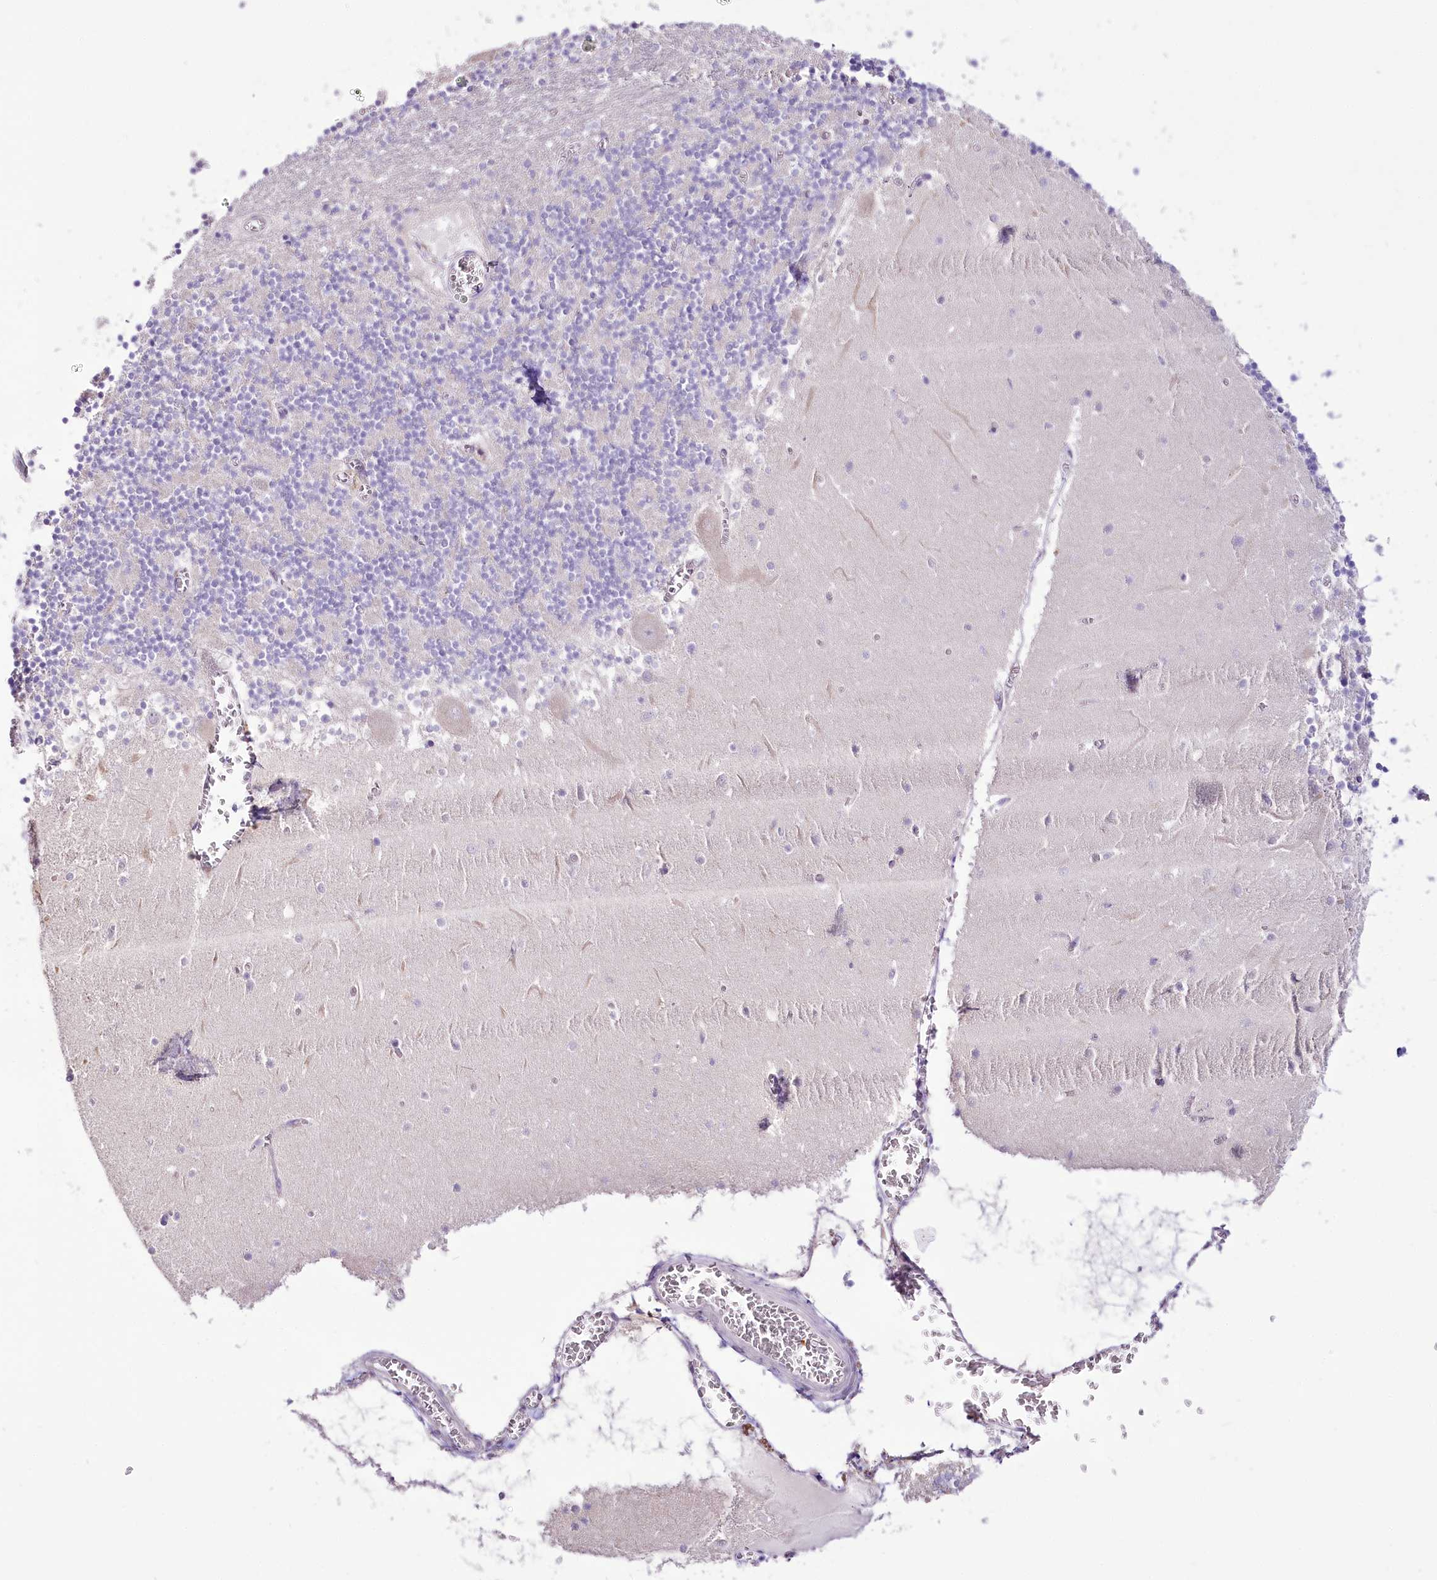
{"staining": {"intensity": "negative", "quantity": "none", "location": "none"}, "tissue": "cerebellum", "cell_type": "Cells in granular layer", "image_type": "normal", "snomed": [{"axis": "morphology", "description": "Normal tissue, NOS"}, {"axis": "topography", "description": "Cerebellum"}], "caption": "Immunohistochemistry image of normal human cerebellum stained for a protein (brown), which demonstrates no positivity in cells in granular layer. (Immunohistochemistry, brightfield microscopy, high magnification).", "gene": "DPYD", "patient": {"sex": "female", "age": 28}}